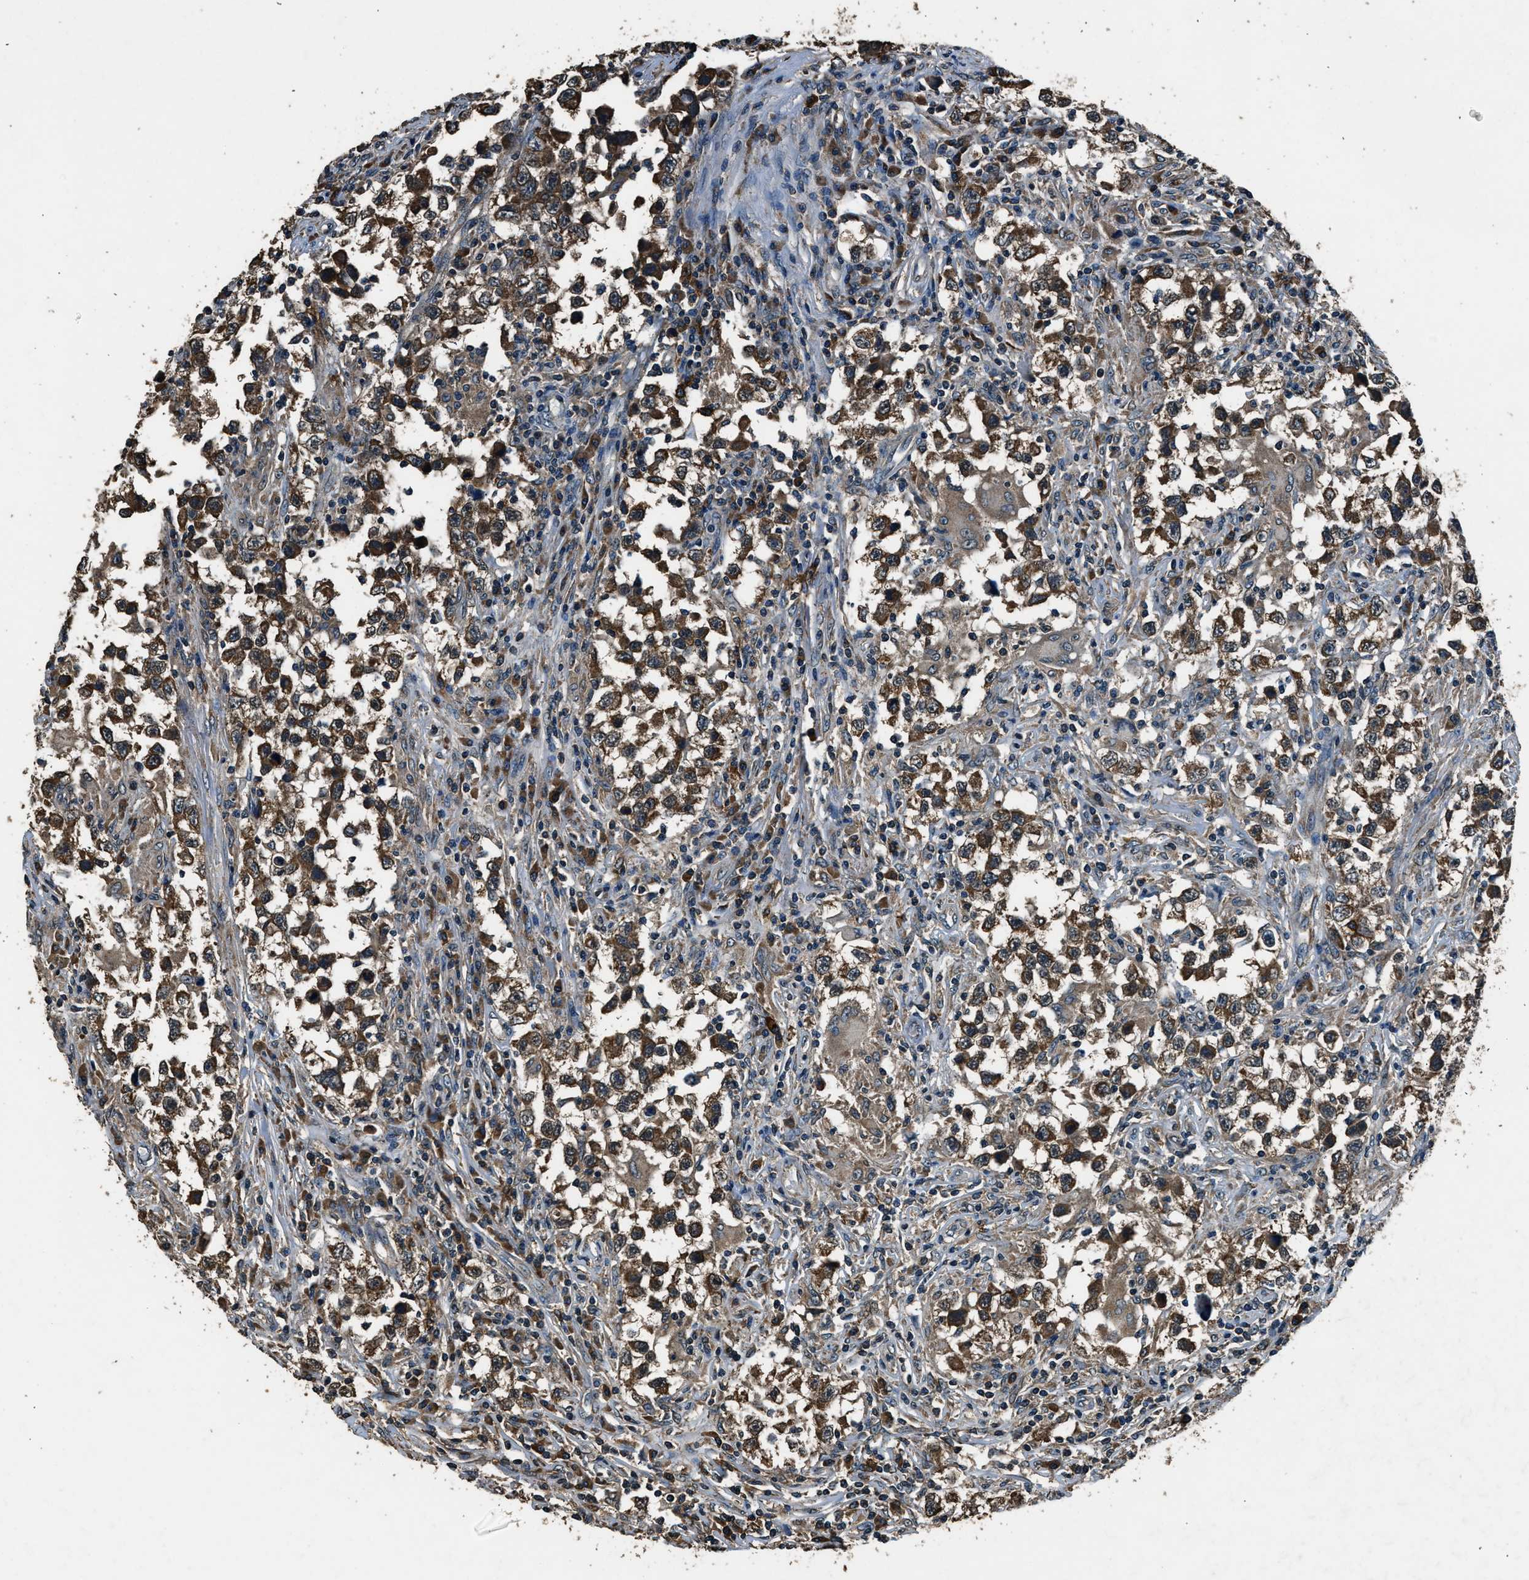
{"staining": {"intensity": "strong", "quantity": ">75%", "location": "cytoplasmic/membranous"}, "tissue": "testis cancer", "cell_type": "Tumor cells", "image_type": "cancer", "snomed": [{"axis": "morphology", "description": "Carcinoma, Embryonal, NOS"}, {"axis": "topography", "description": "Testis"}], "caption": "Immunohistochemical staining of human testis embryonal carcinoma shows high levels of strong cytoplasmic/membranous protein positivity in approximately >75% of tumor cells.", "gene": "SALL3", "patient": {"sex": "male", "age": 21}}